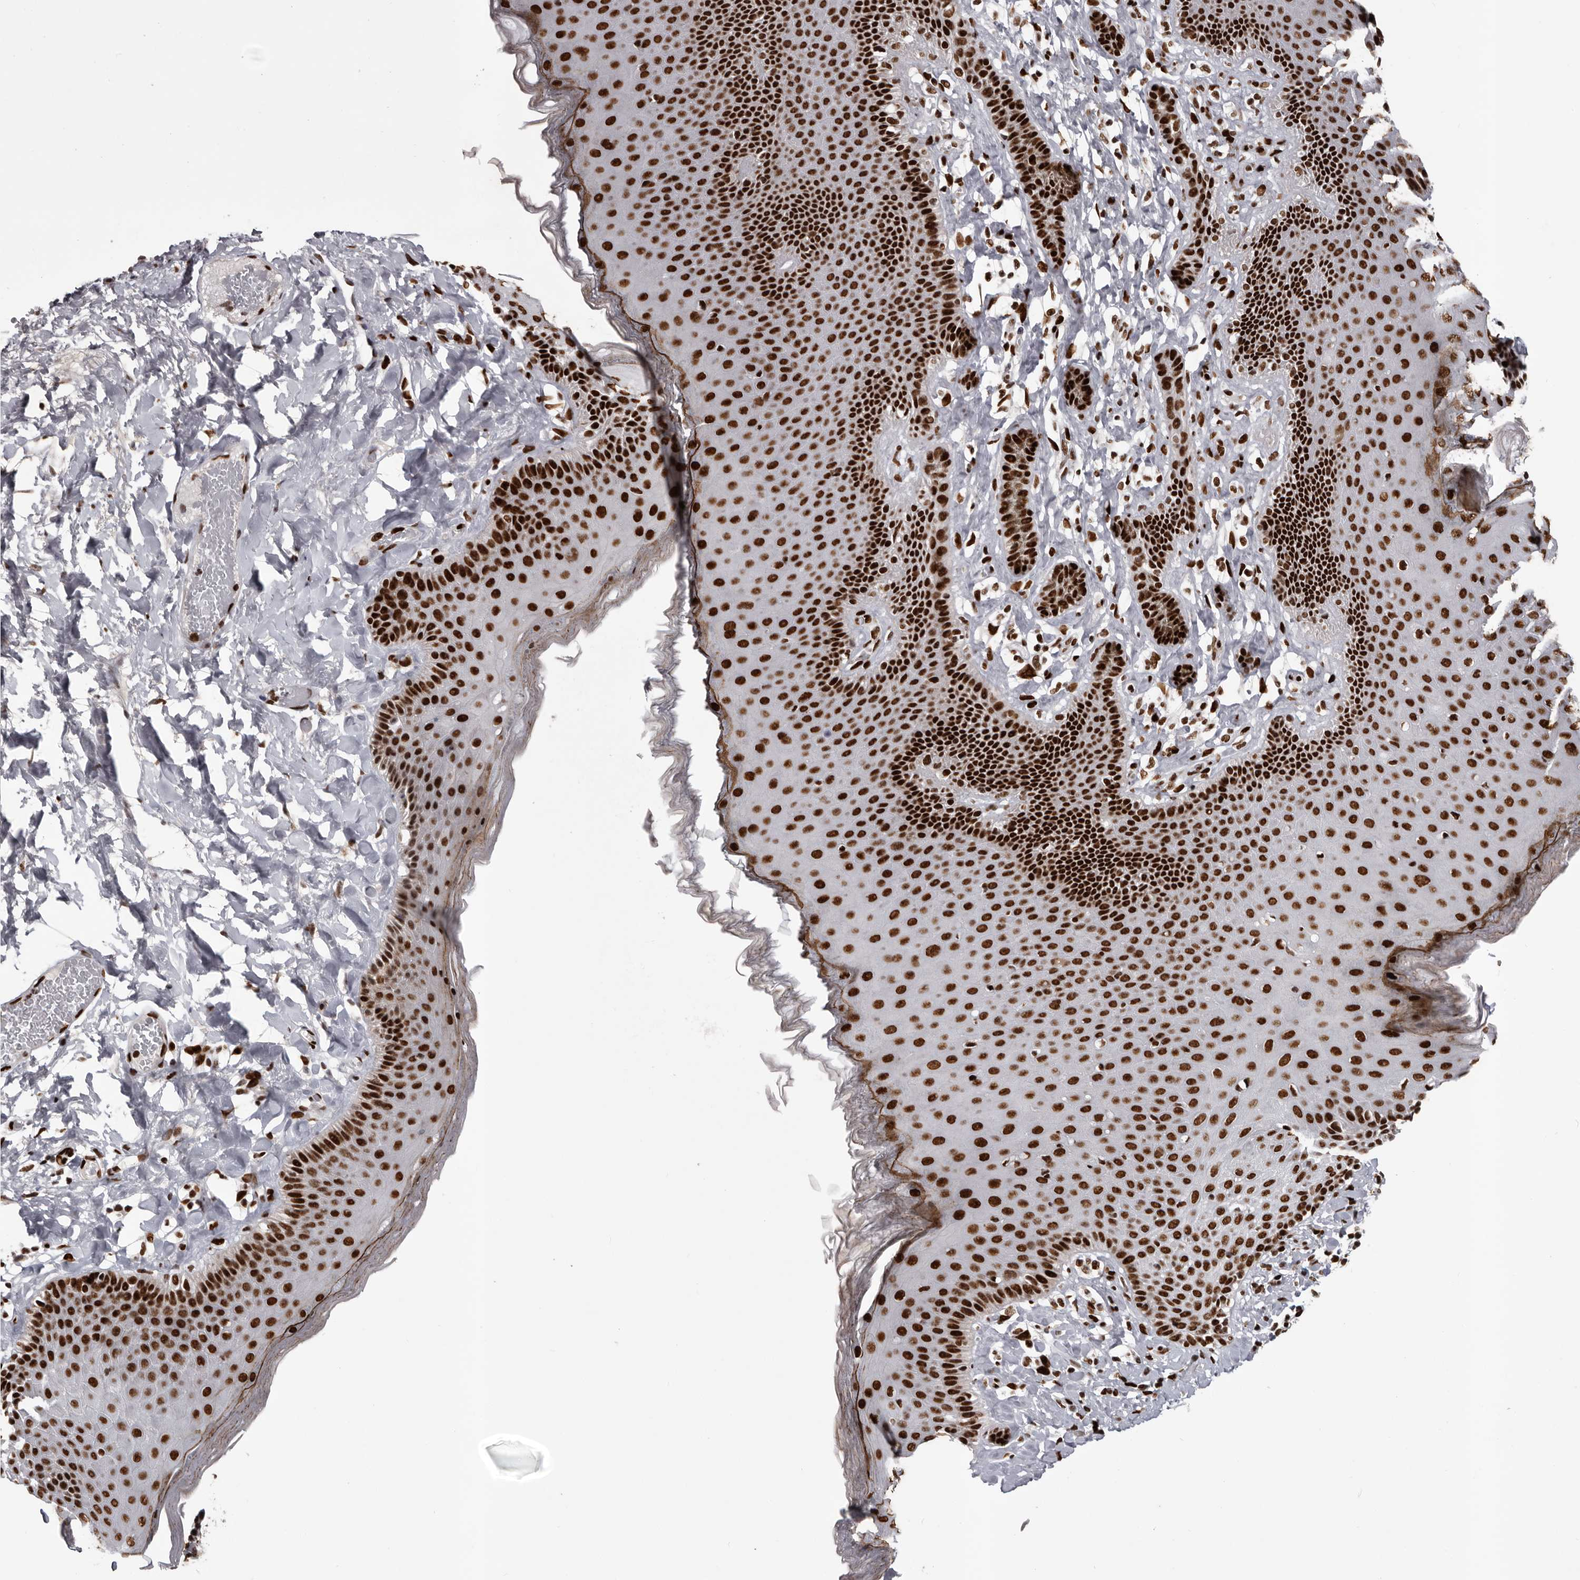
{"staining": {"intensity": "strong", "quantity": ">75%", "location": "nuclear"}, "tissue": "skin", "cell_type": "Epidermal cells", "image_type": "normal", "snomed": [{"axis": "morphology", "description": "Normal tissue, NOS"}, {"axis": "topography", "description": "Anal"}], "caption": "This micrograph displays immunohistochemistry staining of normal skin, with high strong nuclear staining in about >75% of epidermal cells.", "gene": "NUMA1", "patient": {"sex": "male", "age": 69}}